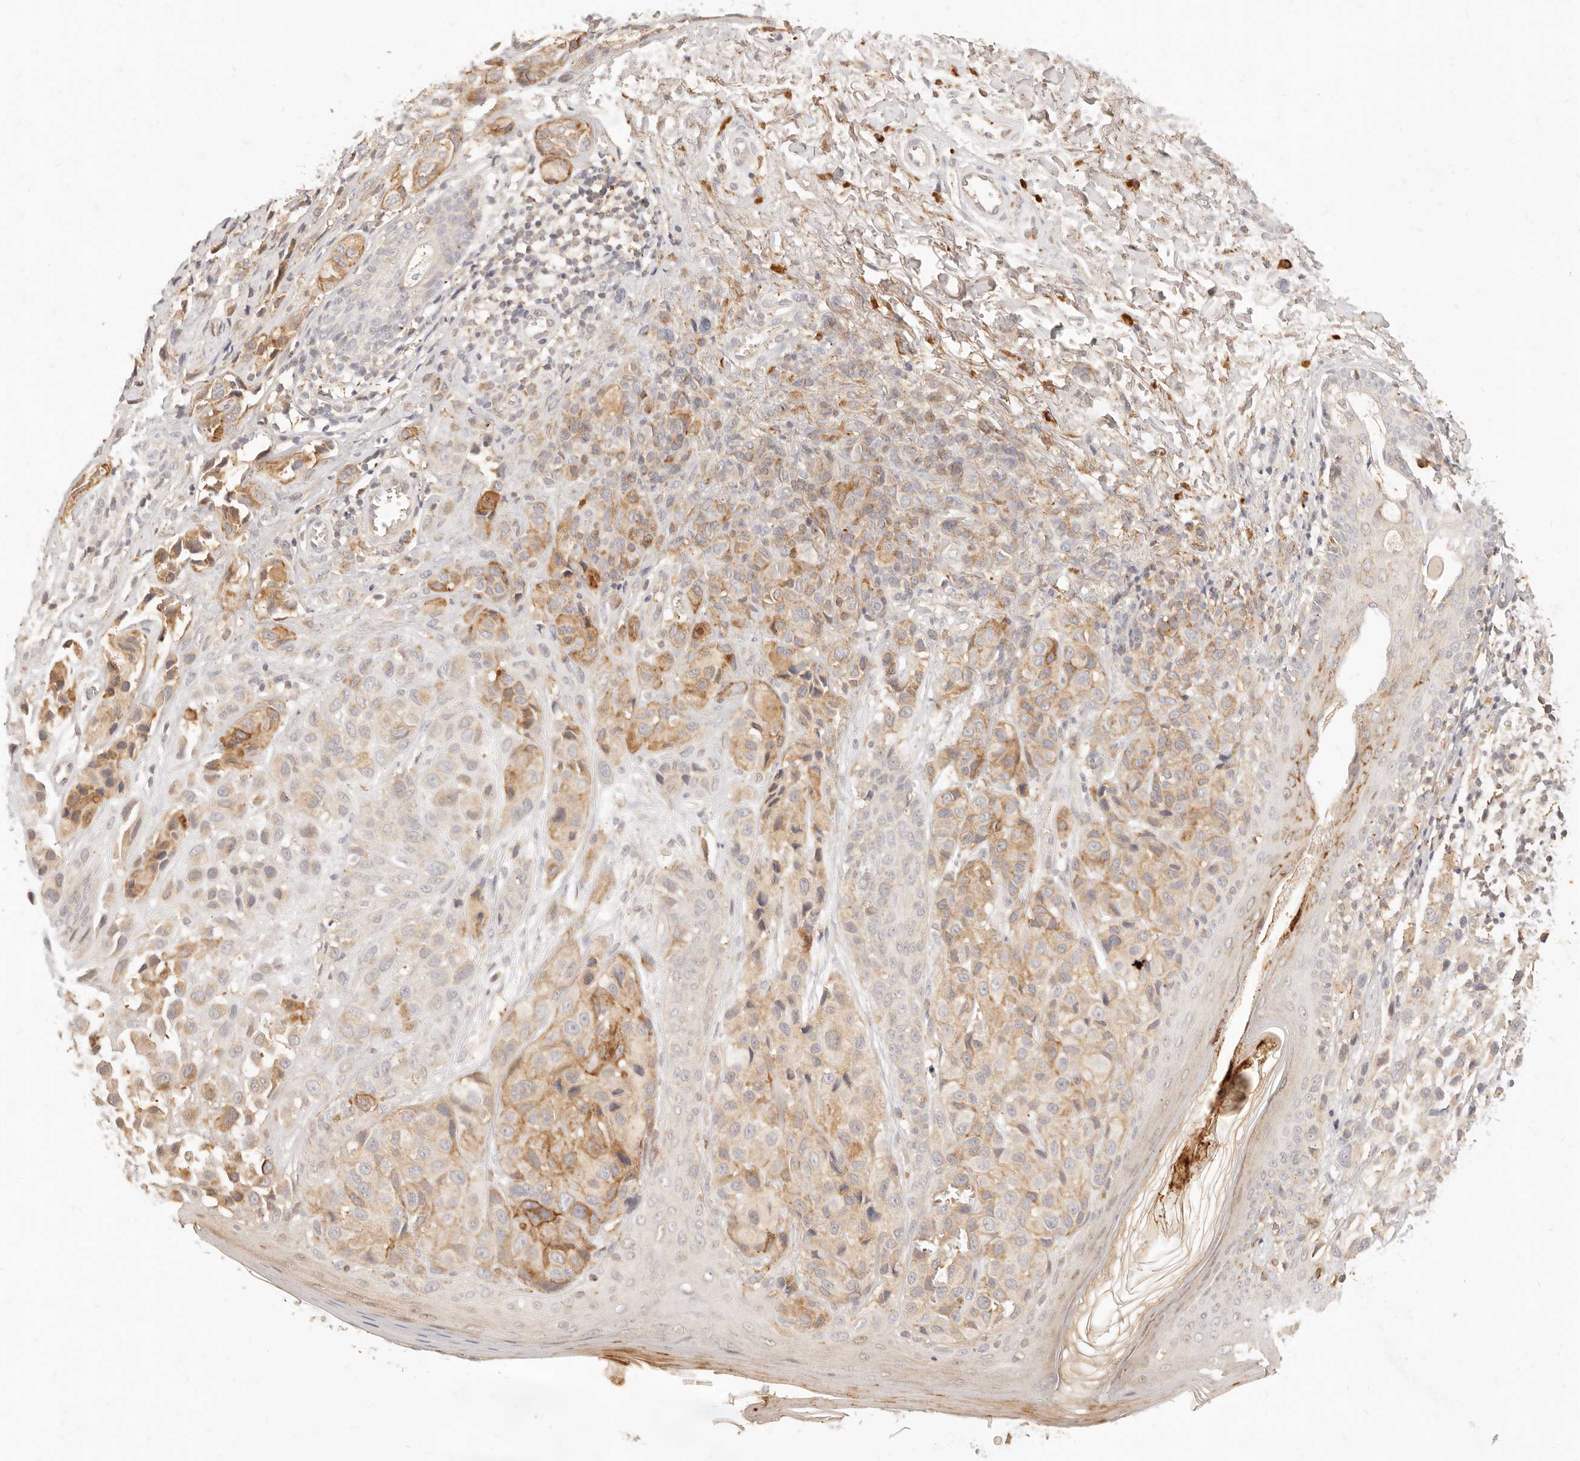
{"staining": {"intensity": "moderate", "quantity": ">75%", "location": "cytoplasmic/membranous"}, "tissue": "melanoma", "cell_type": "Tumor cells", "image_type": "cancer", "snomed": [{"axis": "morphology", "description": "Malignant melanoma, NOS"}, {"axis": "topography", "description": "Skin"}], "caption": "This is an image of immunohistochemistry (IHC) staining of malignant melanoma, which shows moderate expression in the cytoplasmic/membranous of tumor cells.", "gene": "TMTC2", "patient": {"sex": "female", "age": 58}}